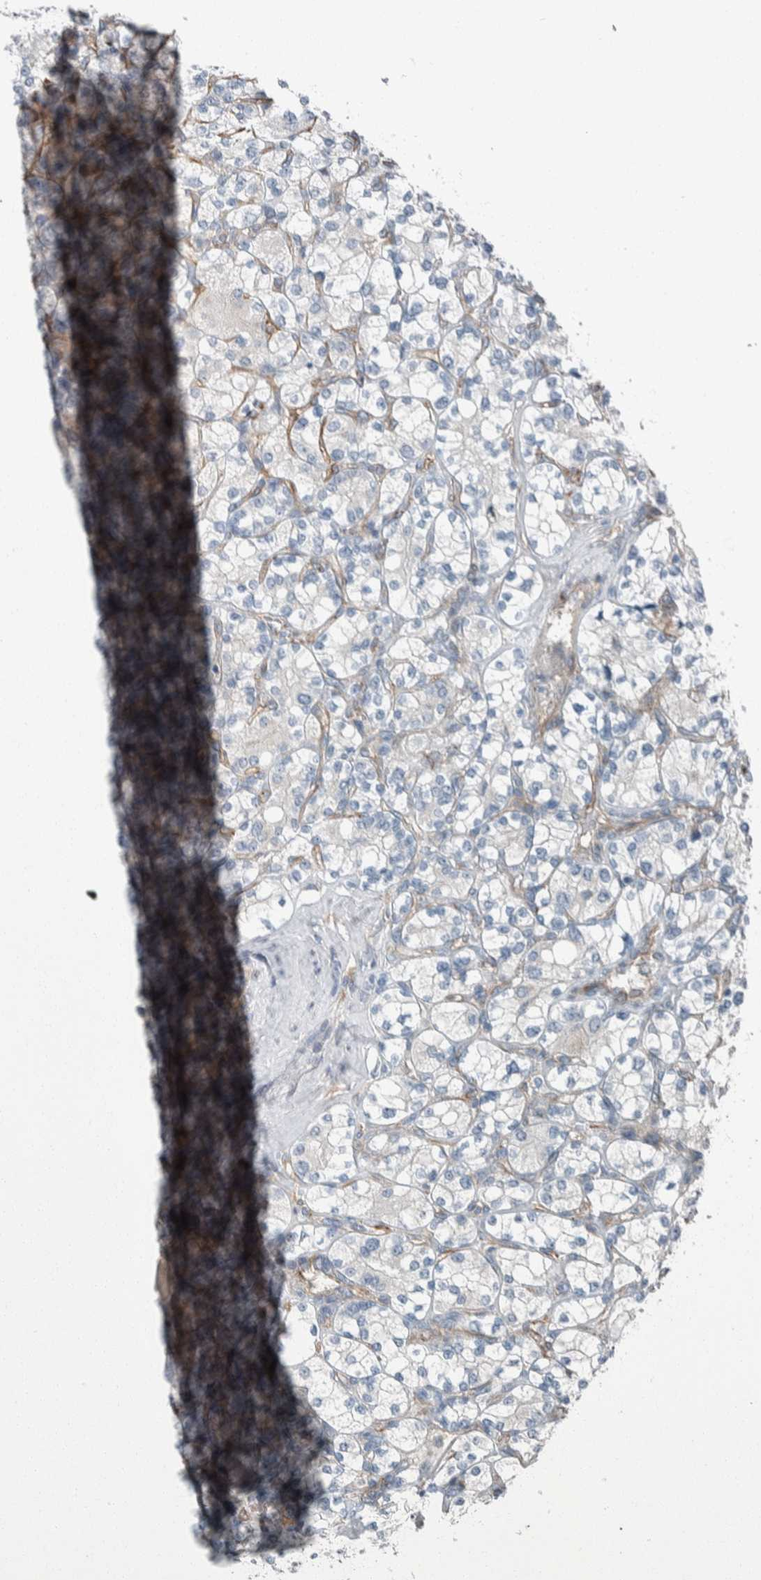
{"staining": {"intensity": "negative", "quantity": "none", "location": "none"}, "tissue": "renal cancer", "cell_type": "Tumor cells", "image_type": "cancer", "snomed": [{"axis": "morphology", "description": "Adenocarcinoma, NOS"}, {"axis": "topography", "description": "Kidney"}], "caption": "Image shows no significant protein positivity in tumor cells of renal adenocarcinoma.", "gene": "USP25", "patient": {"sex": "male", "age": 77}}